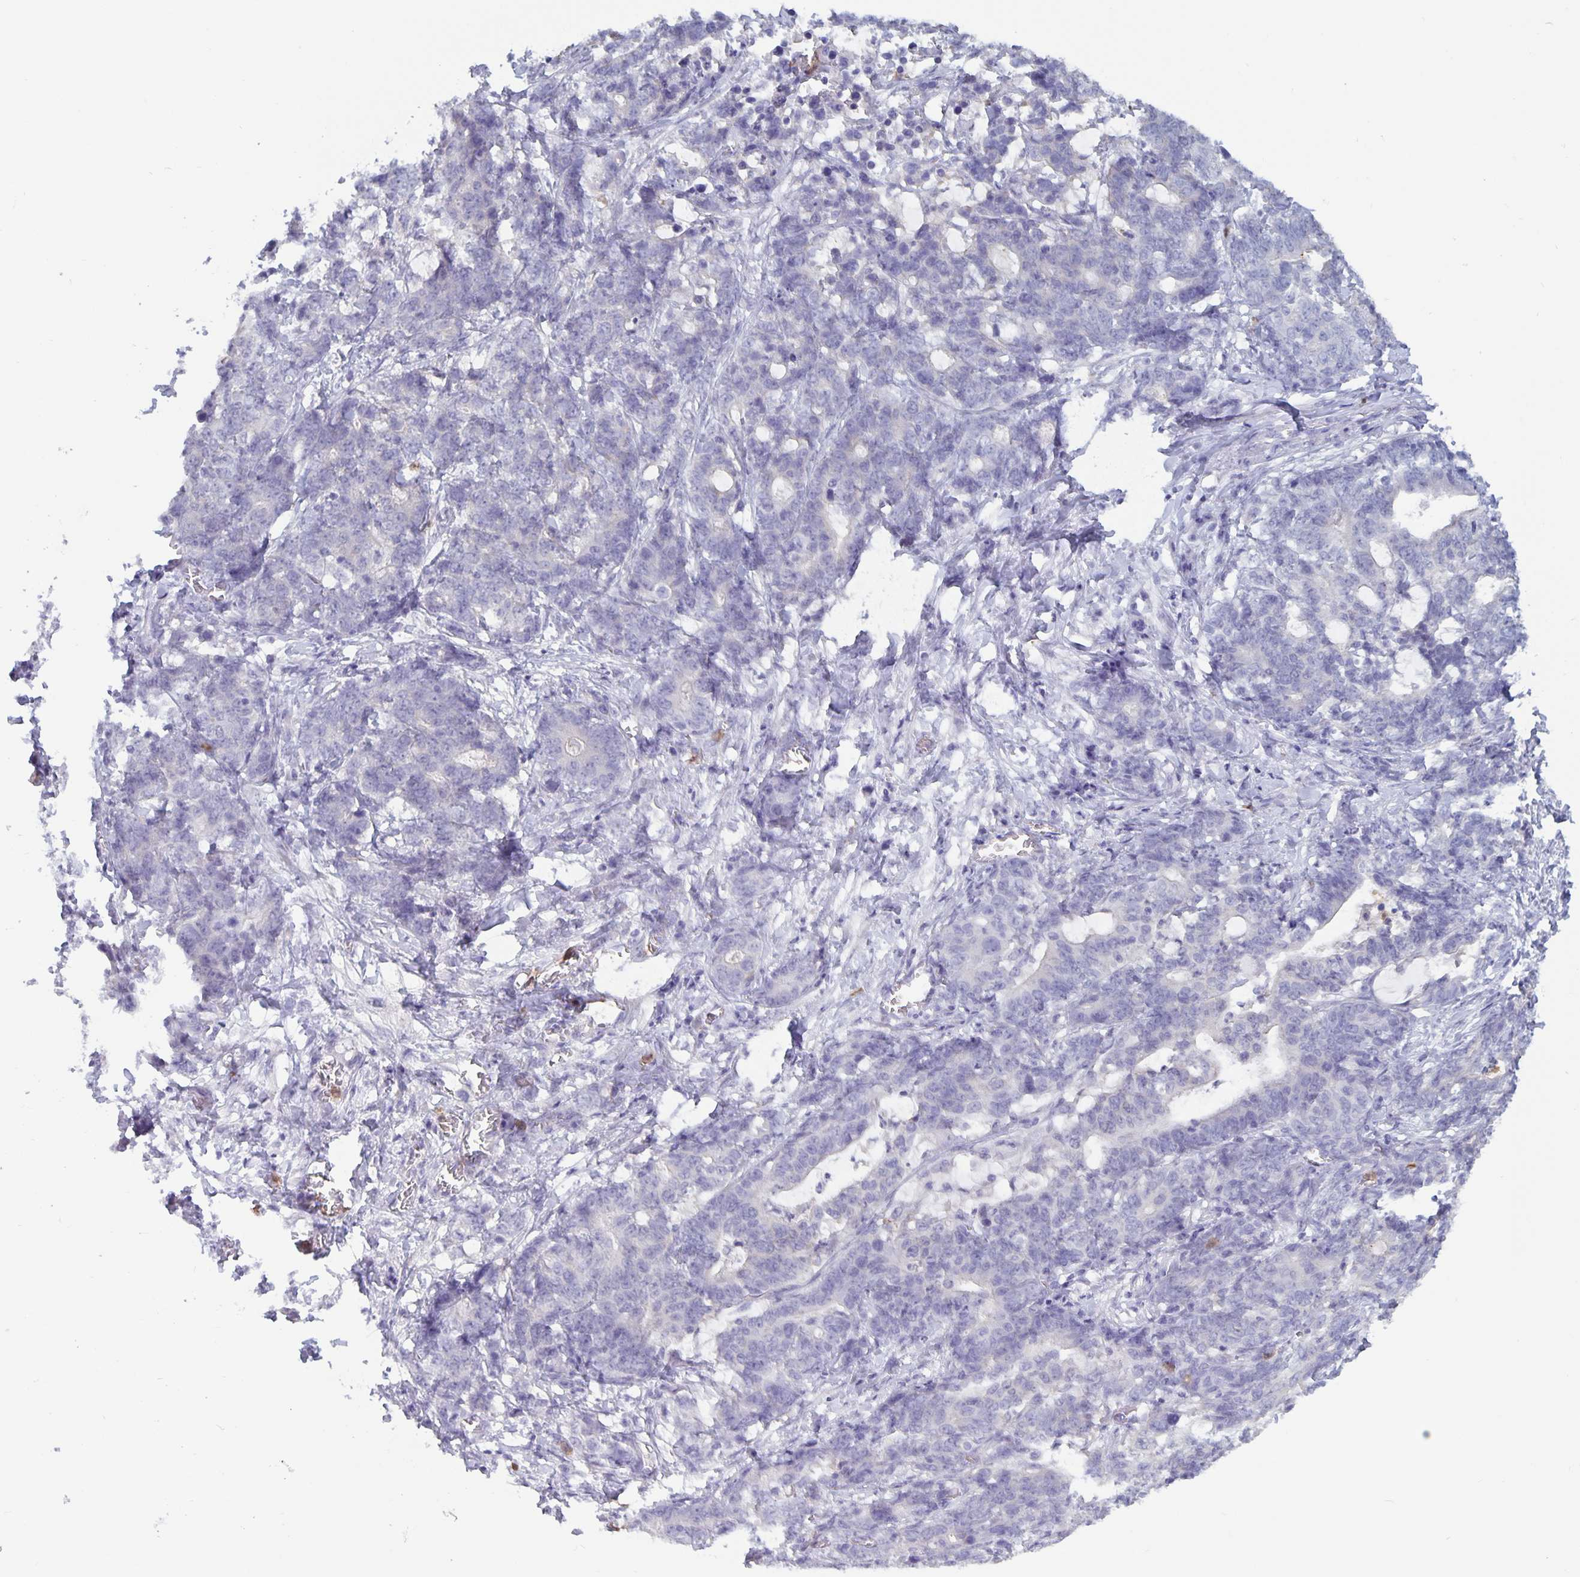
{"staining": {"intensity": "negative", "quantity": "none", "location": "none"}, "tissue": "stomach cancer", "cell_type": "Tumor cells", "image_type": "cancer", "snomed": [{"axis": "morphology", "description": "Normal tissue, NOS"}, {"axis": "morphology", "description": "Adenocarcinoma, NOS"}, {"axis": "topography", "description": "Stomach"}], "caption": "This is an immunohistochemistry (IHC) image of human adenocarcinoma (stomach). There is no positivity in tumor cells.", "gene": "PLCB3", "patient": {"sex": "female", "age": 64}}